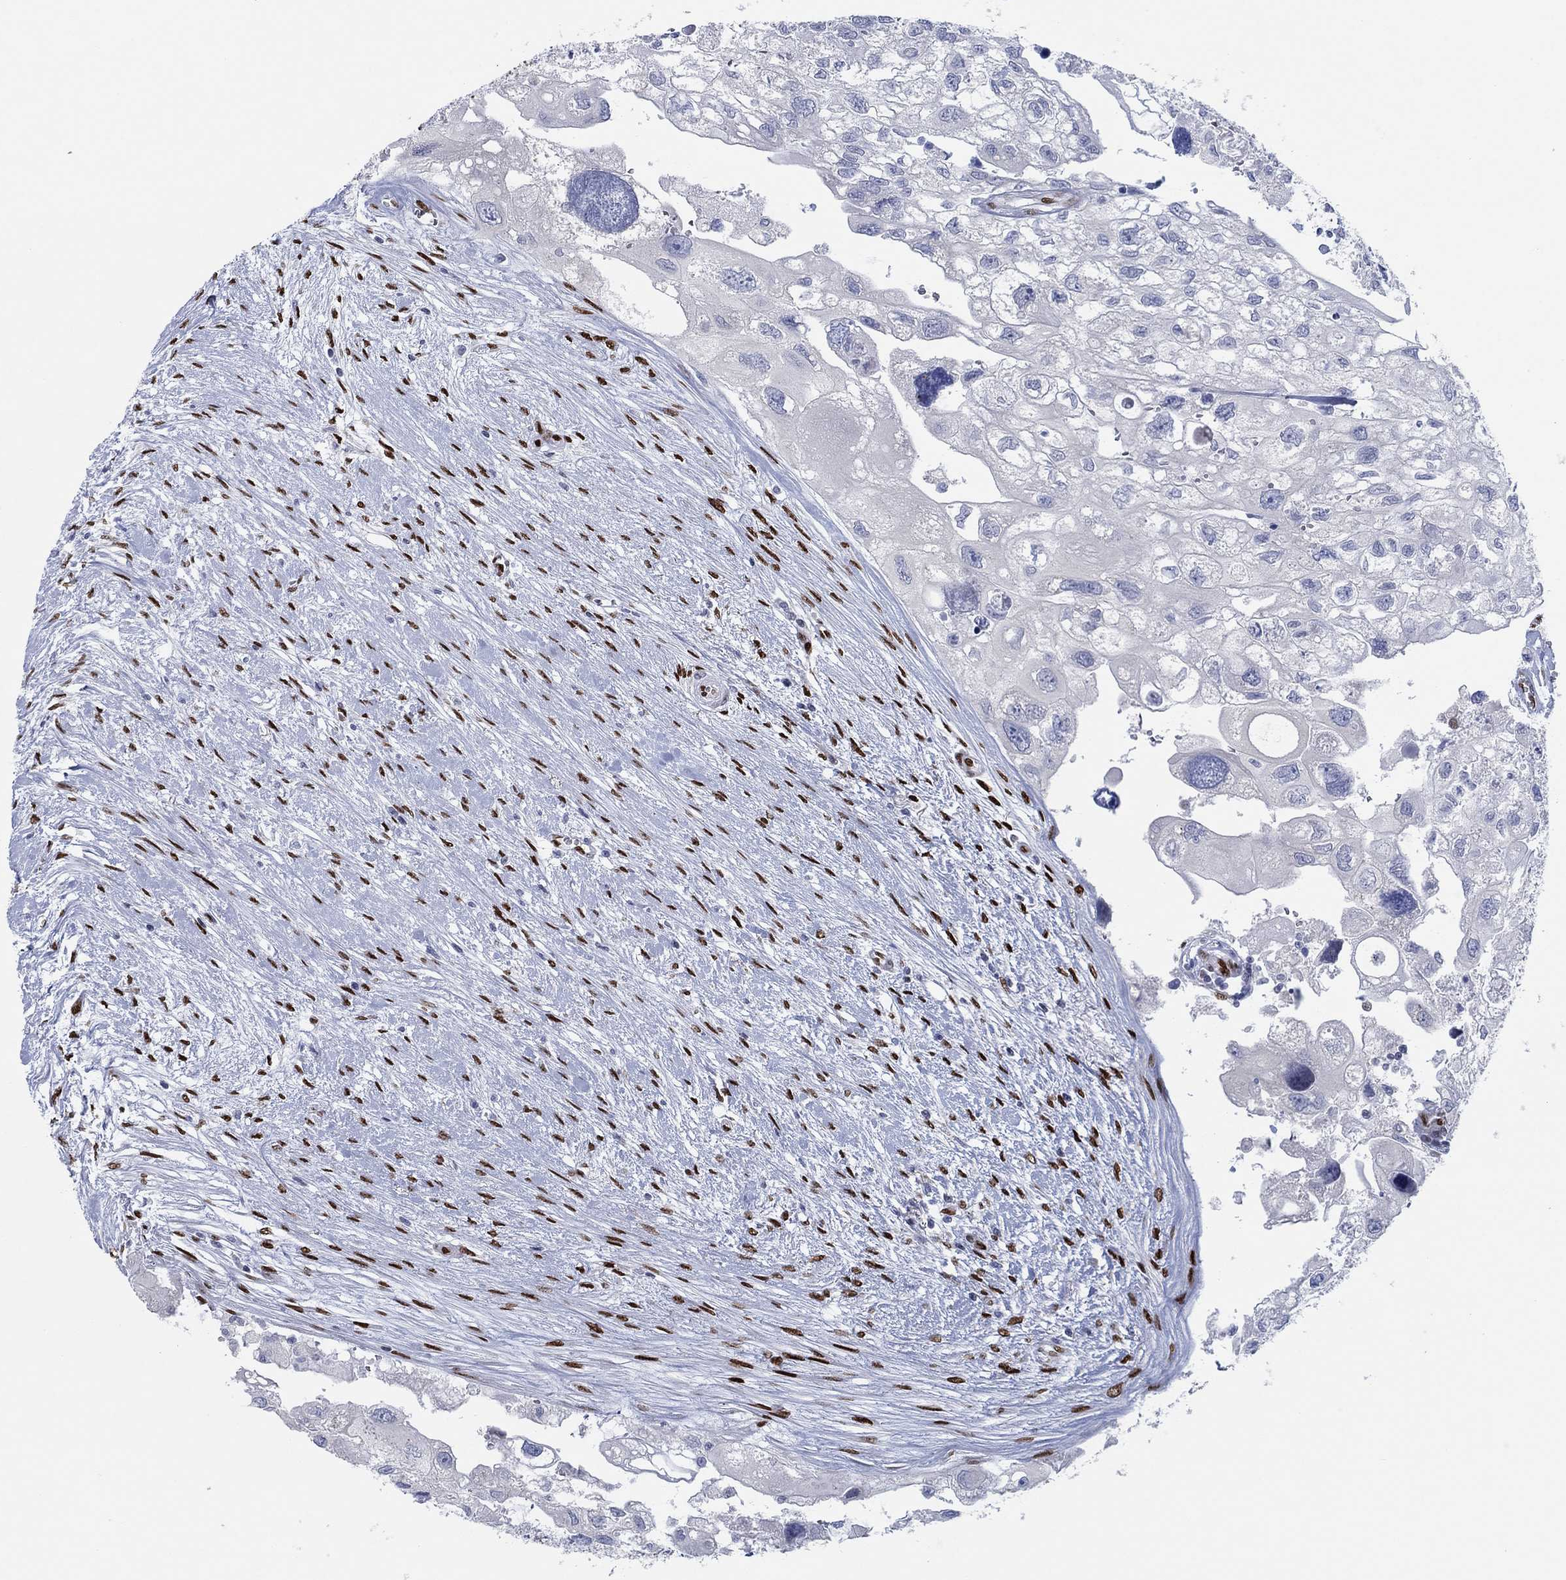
{"staining": {"intensity": "negative", "quantity": "none", "location": "none"}, "tissue": "urothelial cancer", "cell_type": "Tumor cells", "image_type": "cancer", "snomed": [{"axis": "morphology", "description": "Urothelial carcinoma, High grade"}, {"axis": "topography", "description": "Urinary bladder"}], "caption": "Human high-grade urothelial carcinoma stained for a protein using immunohistochemistry demonstrates no expression in tumor cells.", "gene": "ZEB1", "patient": {"sex": "male", "age": 59}}